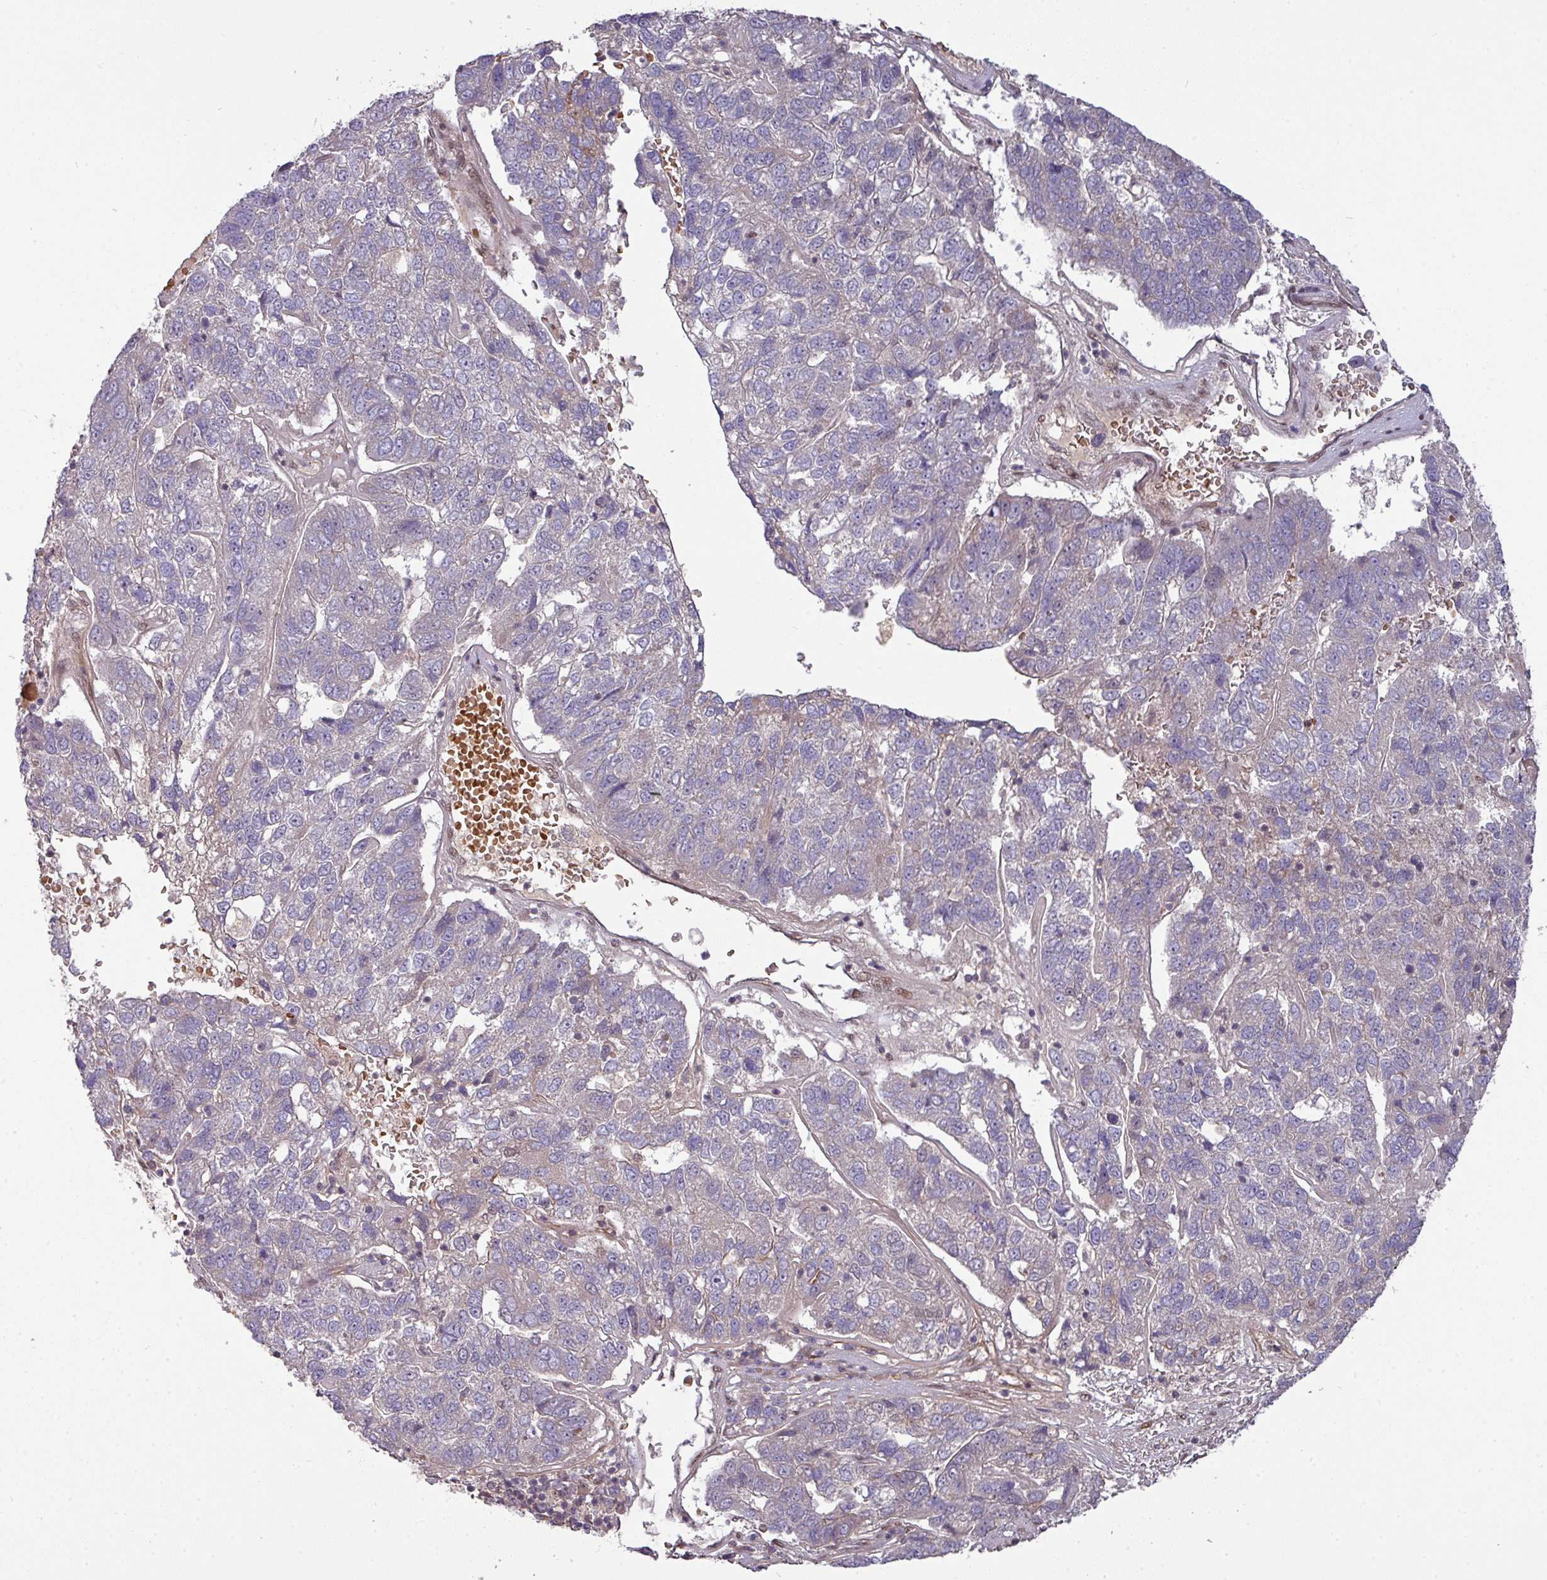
{"staining": {"intensity": "negative", "quantity": "none", "location": "none"}, "tissue": "pancreatic cancer", "cell_type": "Tumor cells", "image_type": "cancer", "snomed": [{"axis": "morphology", "description": "Adenocarcinoma, NOS"}, {"axis": "topography", "description": "Pancreas"}], "caption": "This micrograph is of adenocarcinoma (pancreatic) stained with IHC to label a protein in brown with the nuclei are counter-stained blue. There is no expression in tumor cells. (Brightfield microscopy of DAB (3,3'-diaminobenzidine) immunohistochemistry at high magnification).", "gene": "CIC", "patient": {"sex": "female", "age": 61}}